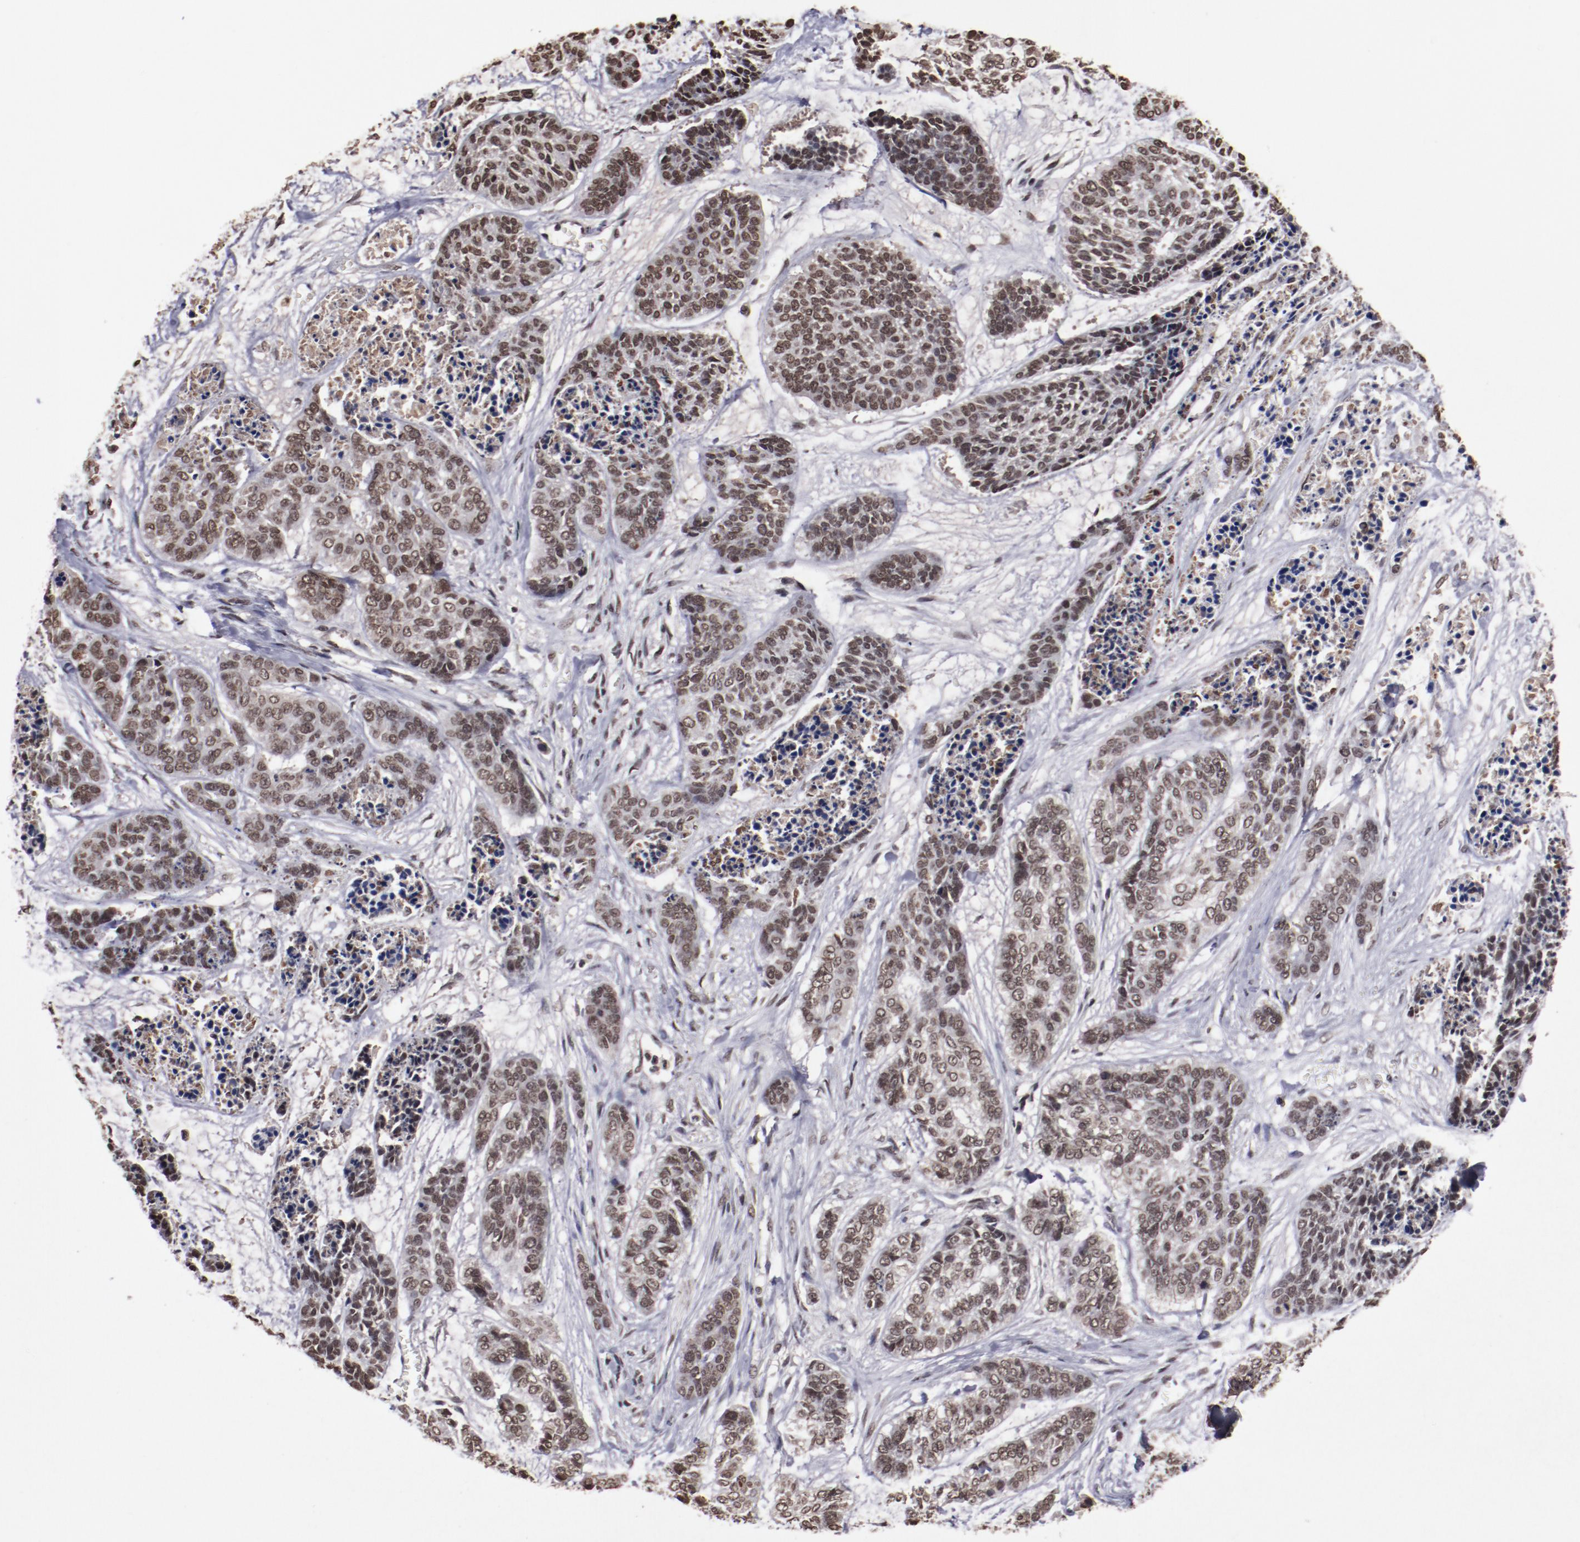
{"staining": {"intensity": "moderate", "quantity": ">75%", "location": "nuclear"}, "tissue": "skin cancer", "cell_type": "Tumor cells", "image_type": "cancer", "snomed": [{"axis": "morphology", "description": "Basal cell carcinoma"}, {"axis": "topography", "description": "Skin"}], "caption": "The histopathology image reveals immunohistochemical staining of skin cancer. There is moderate nuclear positivity is appreciated in about >75% of tumor cells.", "gene": "AKT1", "patient": {"sex": "female", "age": 64}}